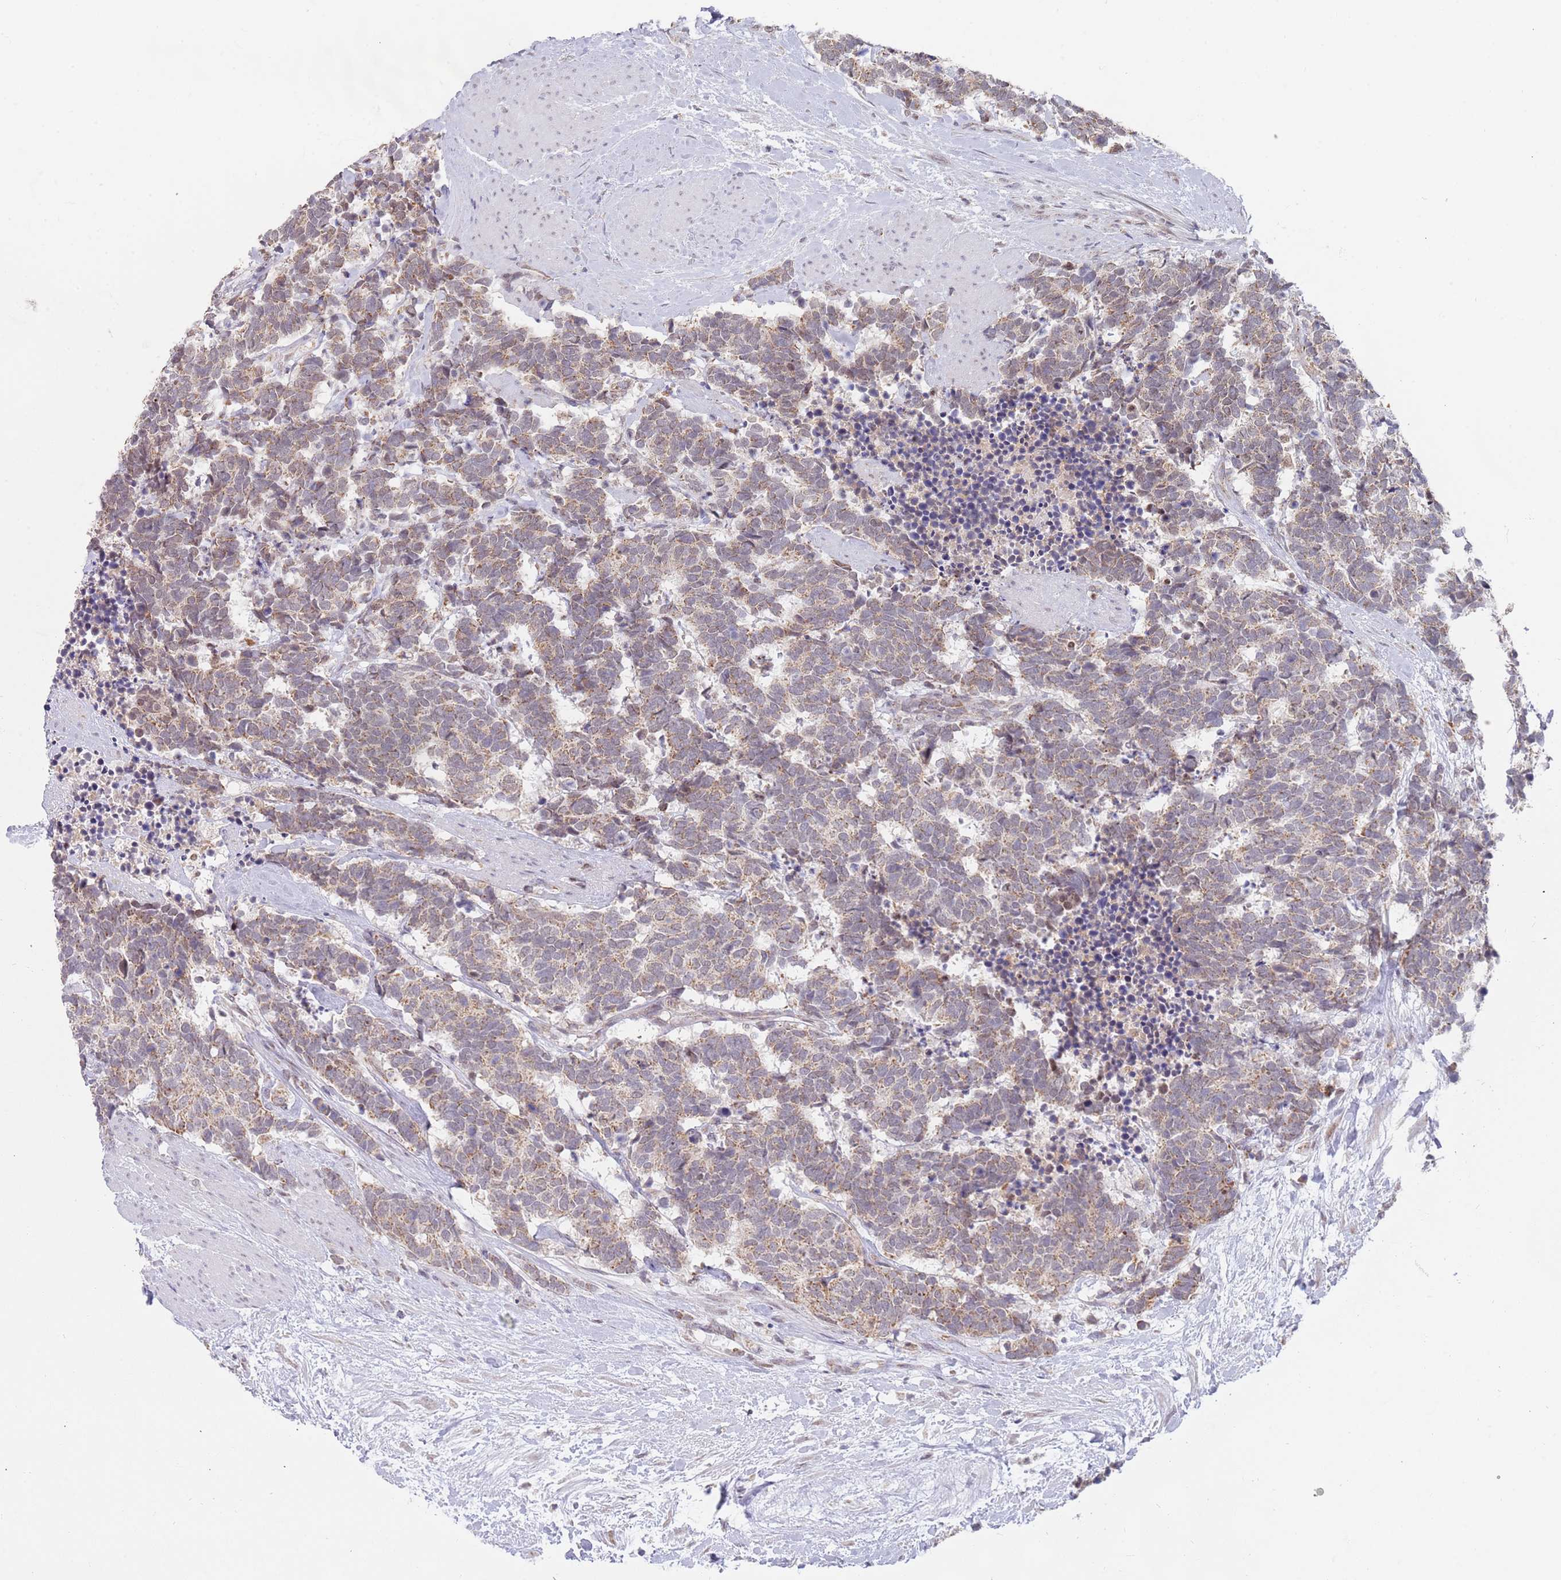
{"staining": {"intensity": "weak", "quantity": ">75%", "location": "cytoplasmic/membranous"}, "tissue": "carcinoid", "cell_type": "Tumor cells", "image_type": "cancer", "snomed": [{"axis": "morphology", "description": "Carcinoma, NOS"}, {"axis": "morphology", "description": "Carcinoid, malignant, NOS"}, {"axis": "topography", "description": "Prostate"}], "caption": "A brown stain labels weak cytoplasmic/membranous staining of a protein in human carcinoid (malignant) tumor cells.", "gene": "TIMM13", "patient": {"sex": "male", "age": 57}}